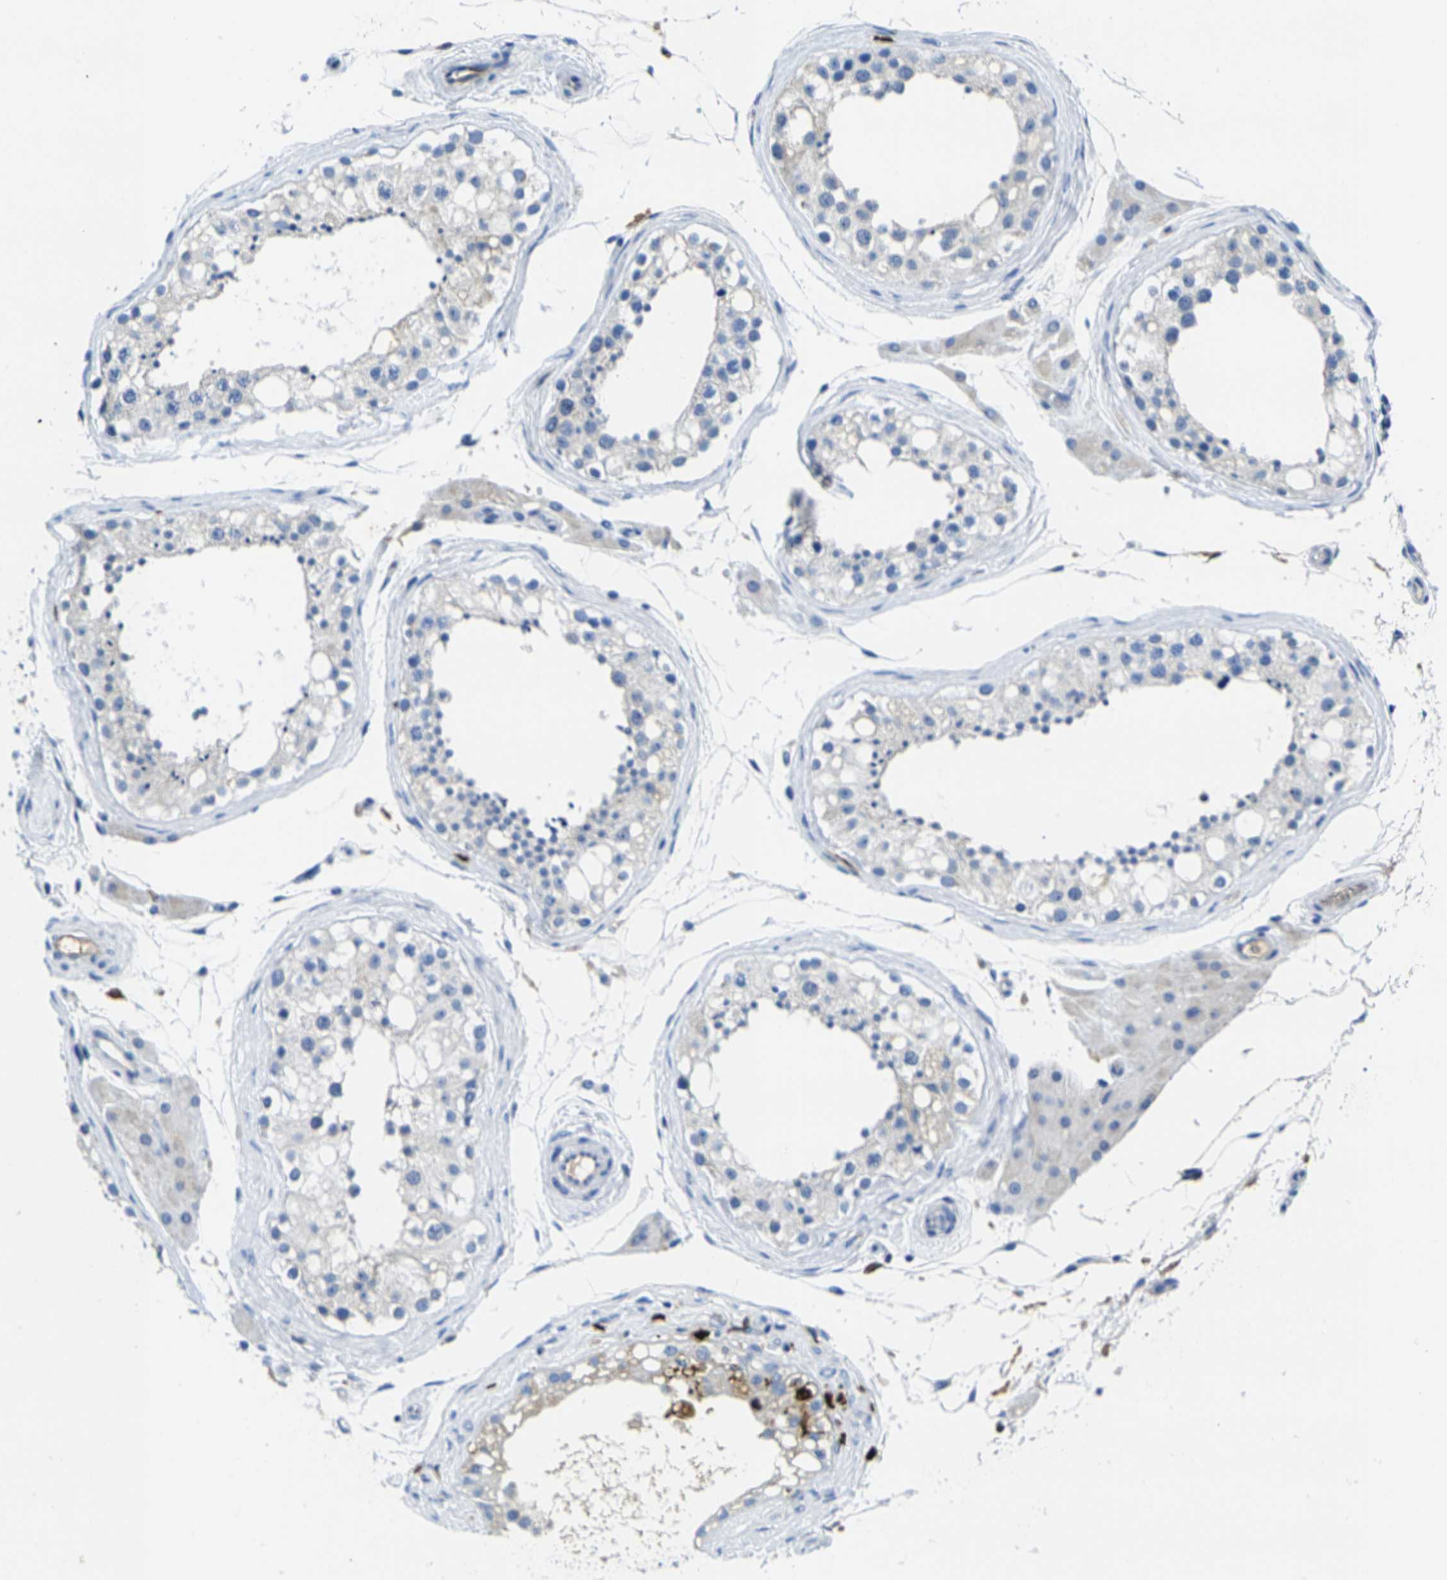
{"staining": {"intensity": "negative", "quantity": "none", "location": "none"}, "tissue": "testis", "cell_type": "Cells in seminiferous ducts", "image_type": "normal", "snomed": [{"axis": "morphology", "description": "Normal tissue, NOS"}, {"axis": "topography", "description": "Testis"}], "caption": "DAB immunohistochemical staining of normal testis shows no significant expression in cells in seminiferous ducts.", "gene": "S100A9", "patient": {"sex": "male", "age": 68}}